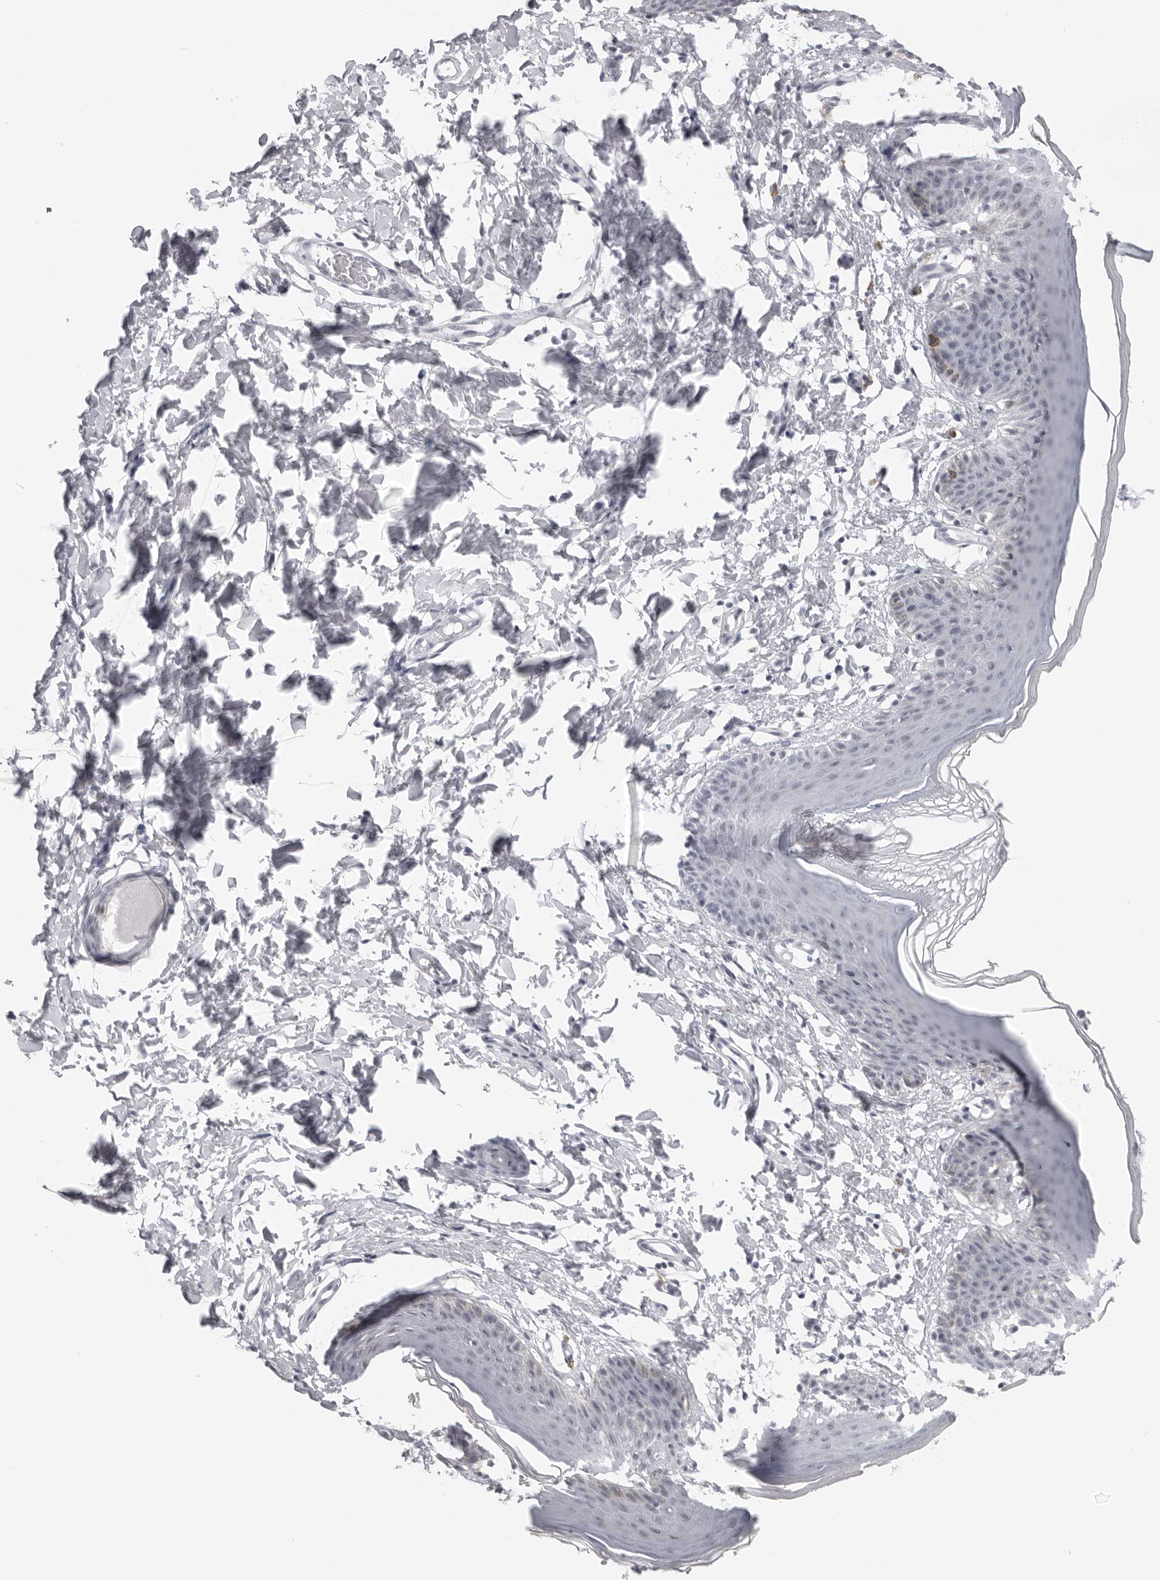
{"staining": {"intensity": "weak", "quantity": "<25%", "location": "nuclear"}, "tissue": "skin", "cell_type": "Epidermal cells", "image_type": "normal", "snomed": [{"axis": "morphology", "description": "Normal tissue, NOS"}, {"axis": "topography", "description": "Vulva"}], "caption": "Immunohistochemistry of unremarkable human skin reveals no staining in epidermal cells.", "gene": "ESPN", "patient": {"sex": "female", "age": 66}}